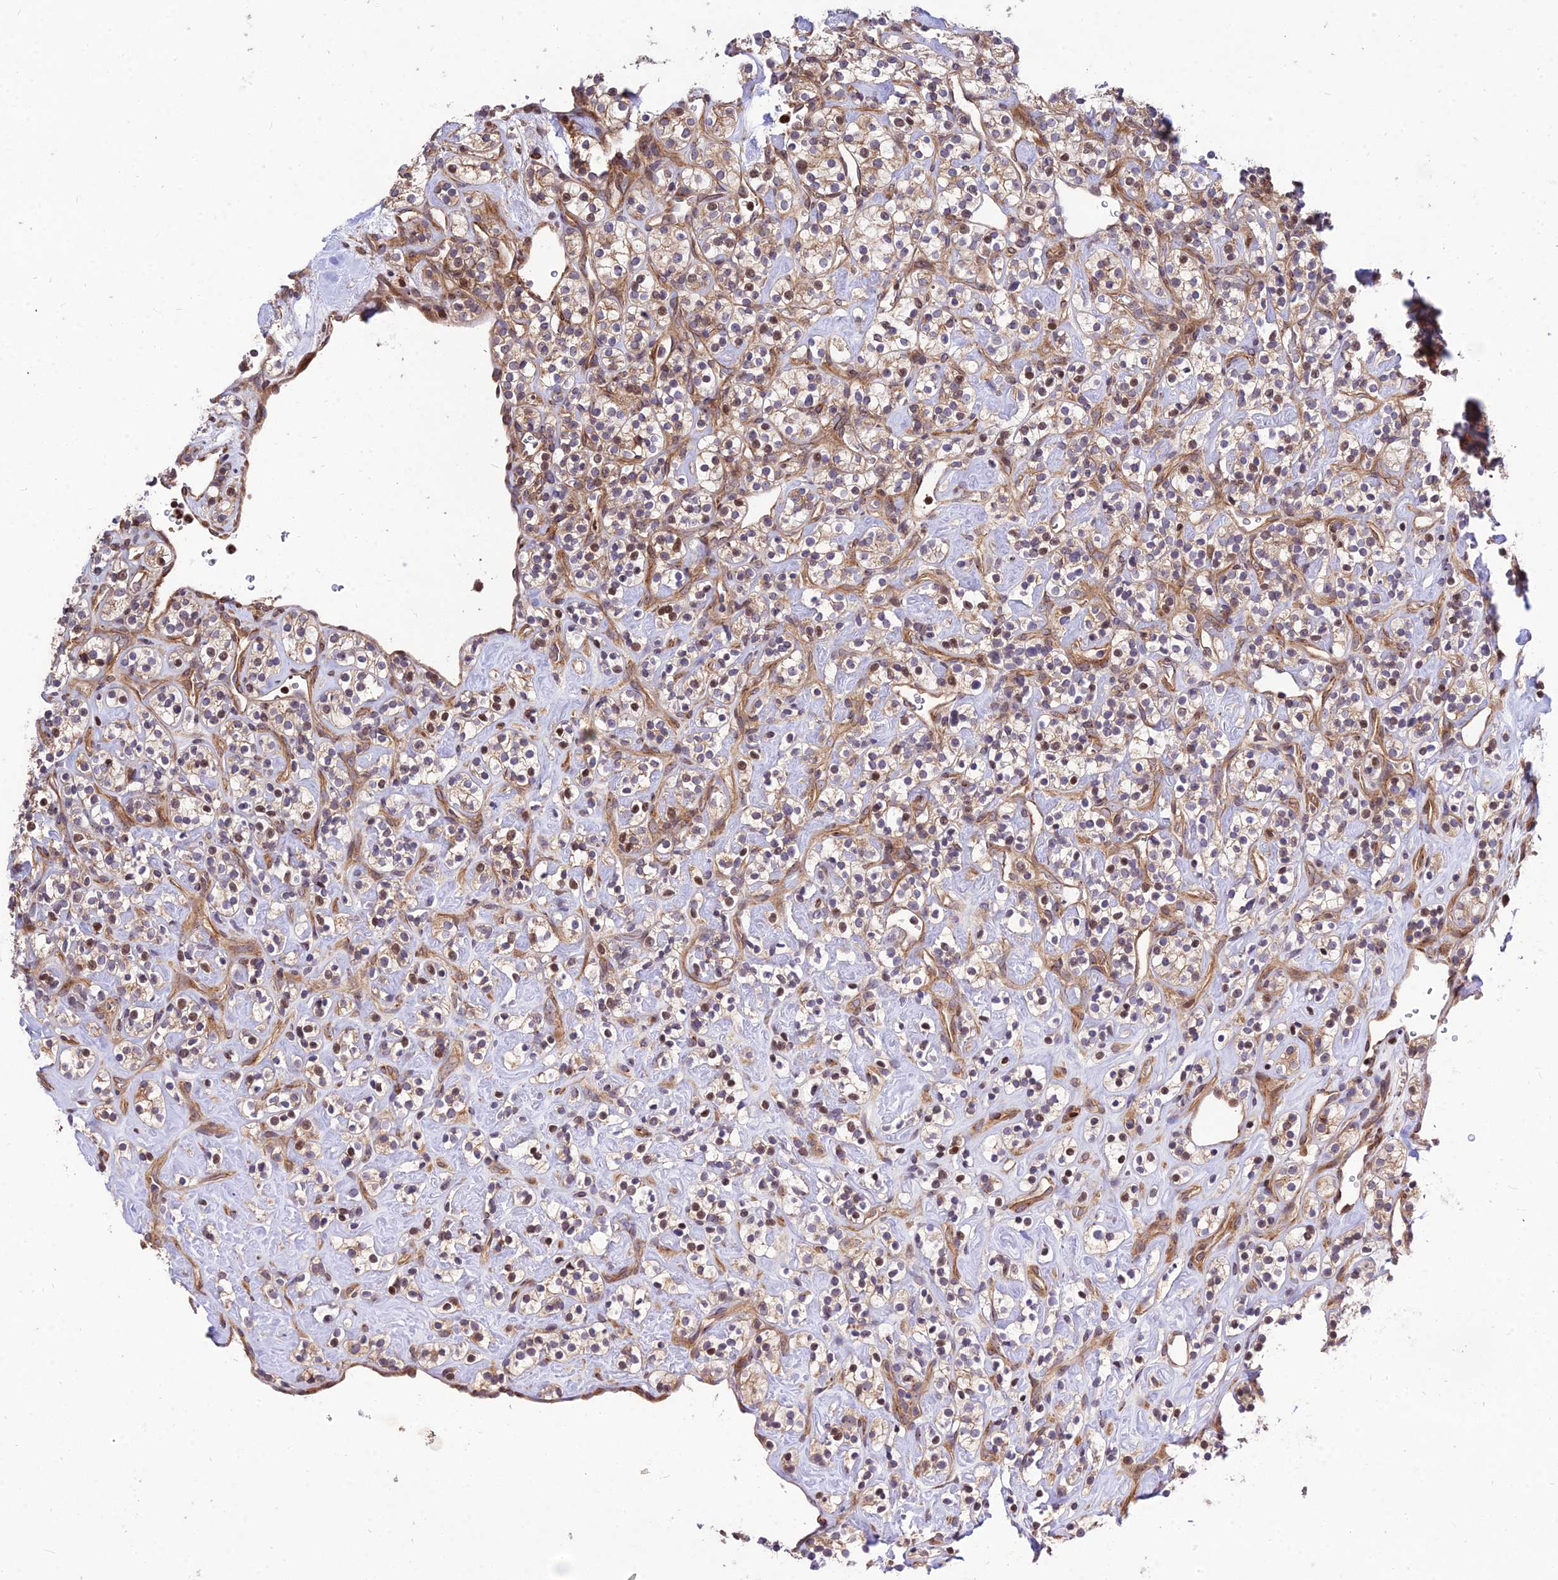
{"staining": {"intensity": "moderate", "quantity": "25%-75%", "location": "cytoplasmic/membranous,nuclear"}, "tissue": "renal cancer", "cell_type": "Tumor cells", "image_type": "cancer", "snomed": [{"axis": "morphology", "description": "Adenocarcinoma, NOS"}, {"axis": "topography", "description": "Kidney"}], "caption": "Moderate cytoplasmic/membranous and nuclear protein positivity is present in about 25%-75% of tumor cells in renal cancer. (brown staining indicates protein expression, while blue staining denotes nuclei).", "gene": "SMG6", "patient": {"sex": "male", "age": 77}}